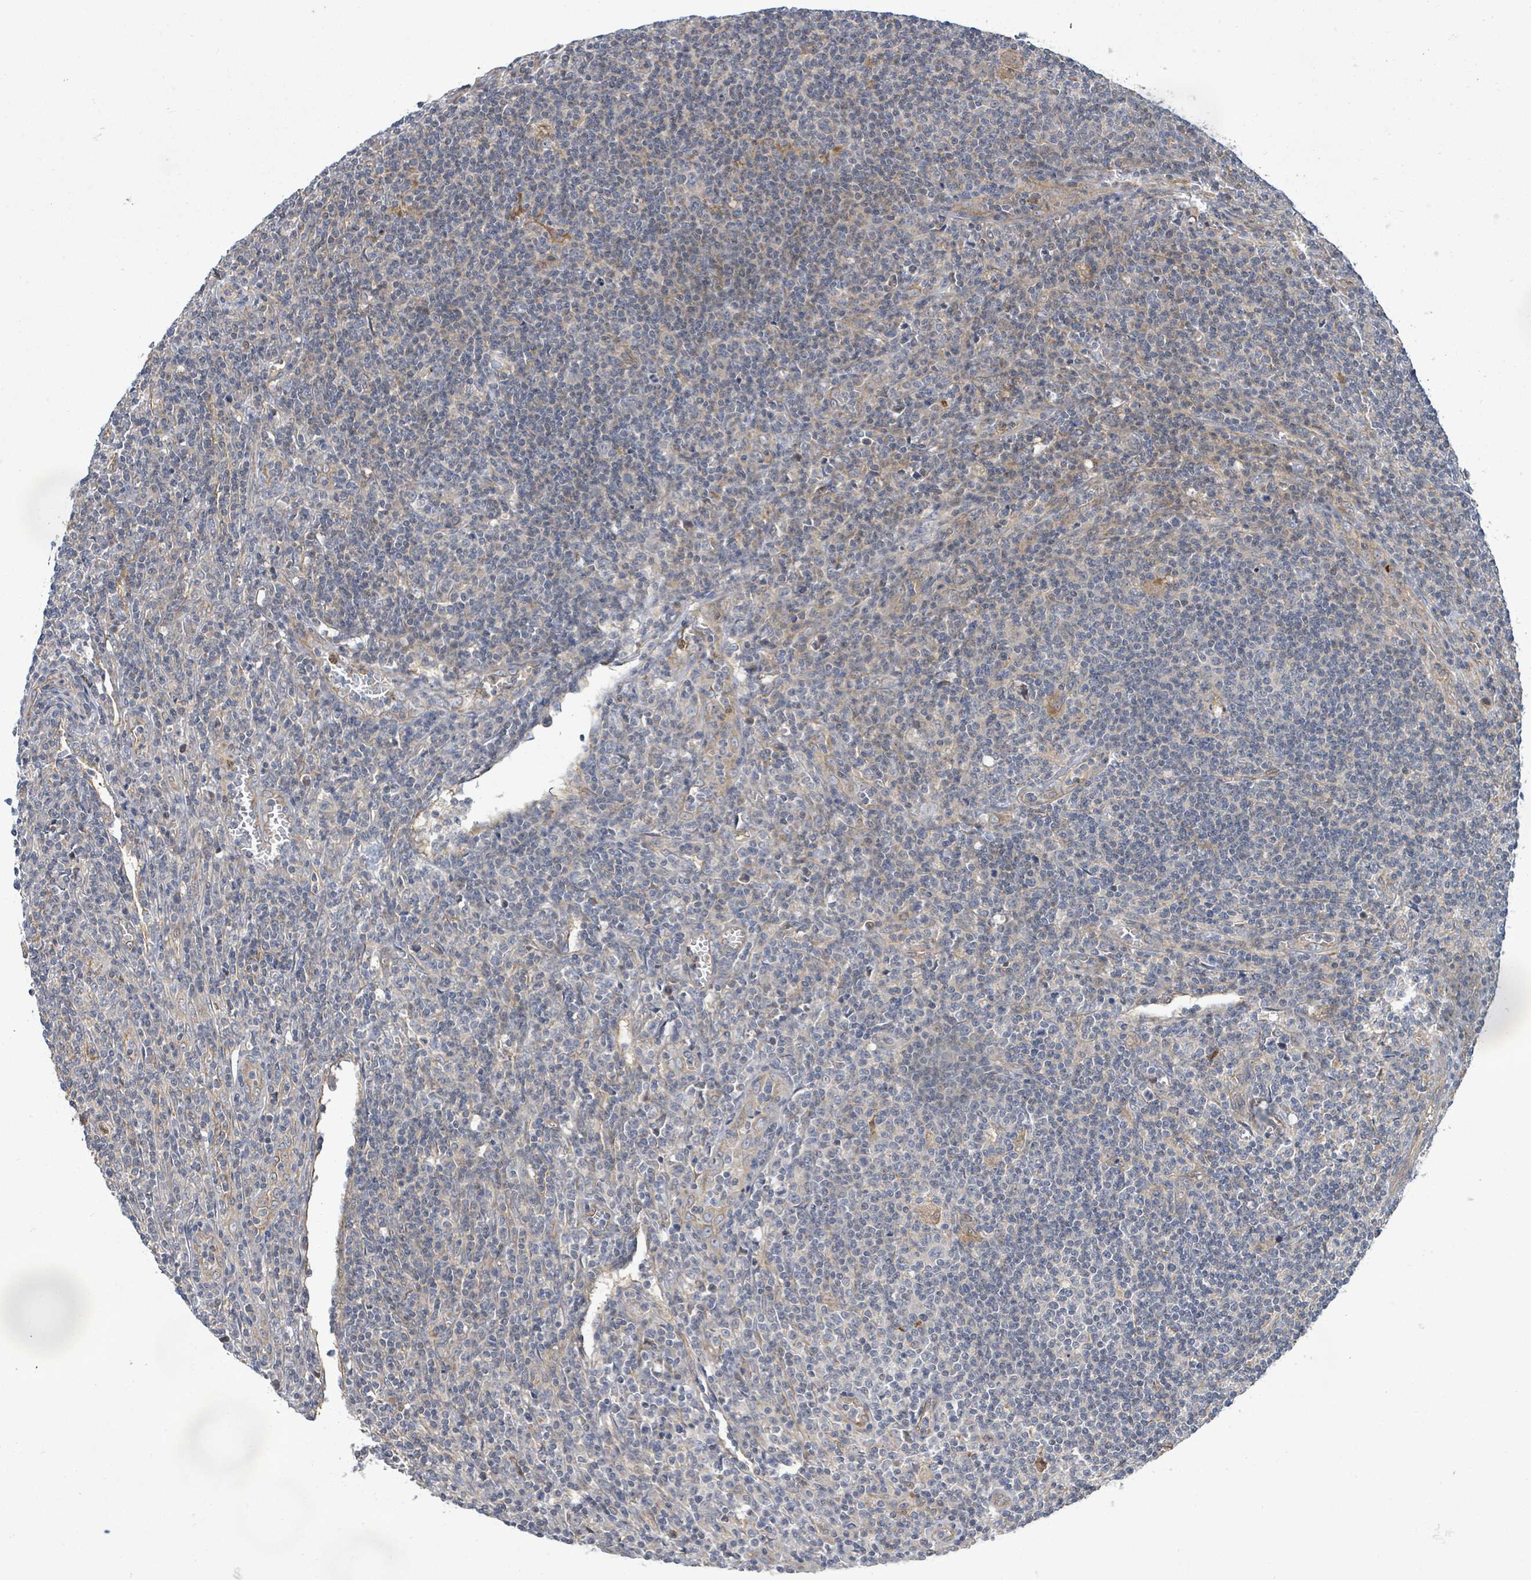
{"staining": {"intensity": "negative", "quantity": "none", "location": "none"}, "tissue": "lymphoma", "cell_type": "Tumor cells", "image_type": "cancer", "snomed": [{"axis": "morphology", "description": "Hodgkin's disease, NOS"}, {"axis": "topography", "description": "Lymph node"}], "caption": "This is an immunohistochemistry micrograph of human Hodgkin's disease. There is no staining in tumor cells.", "gene": "KBTBD11", "patient": {"sex": "male", "age": 83}}